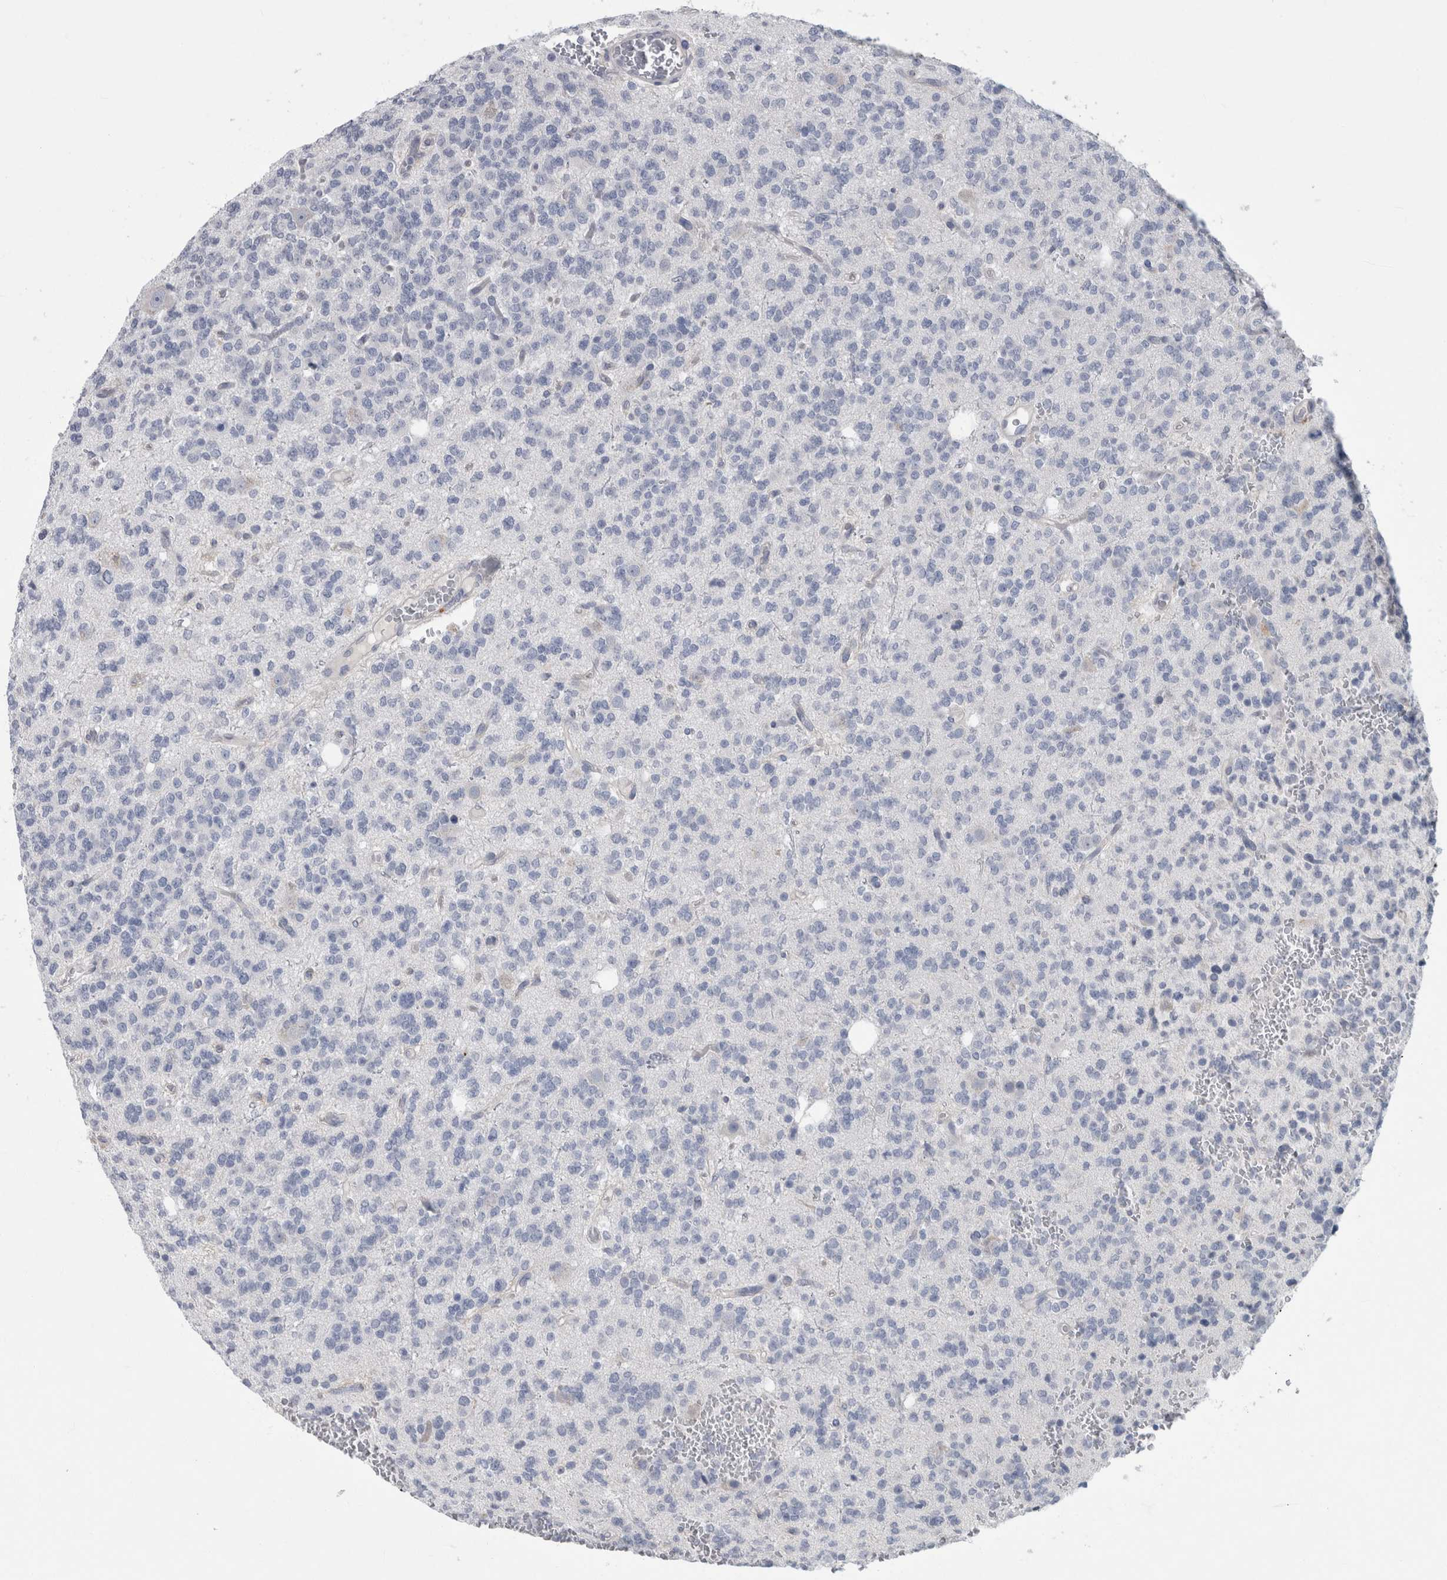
{"staining": {"intensity": "negative", "quantity": "none", "location": "none"}, "tissue": "glioma", "cell_type": "Tumor cells", "image_type": "cancer", "snomed": [{"axis": "morphology", "description": "Glioma, malignant, Low grade"}, {"axis": "topography", "description": "Brain"}], "caption": "Photomicrograph shows no significant protein positivity in tumor cells of malignant low-grade glioma. Nuclei are stained in blue.", "gene": "FAM83H", "patient": {"sex": "male", "age": 38}}